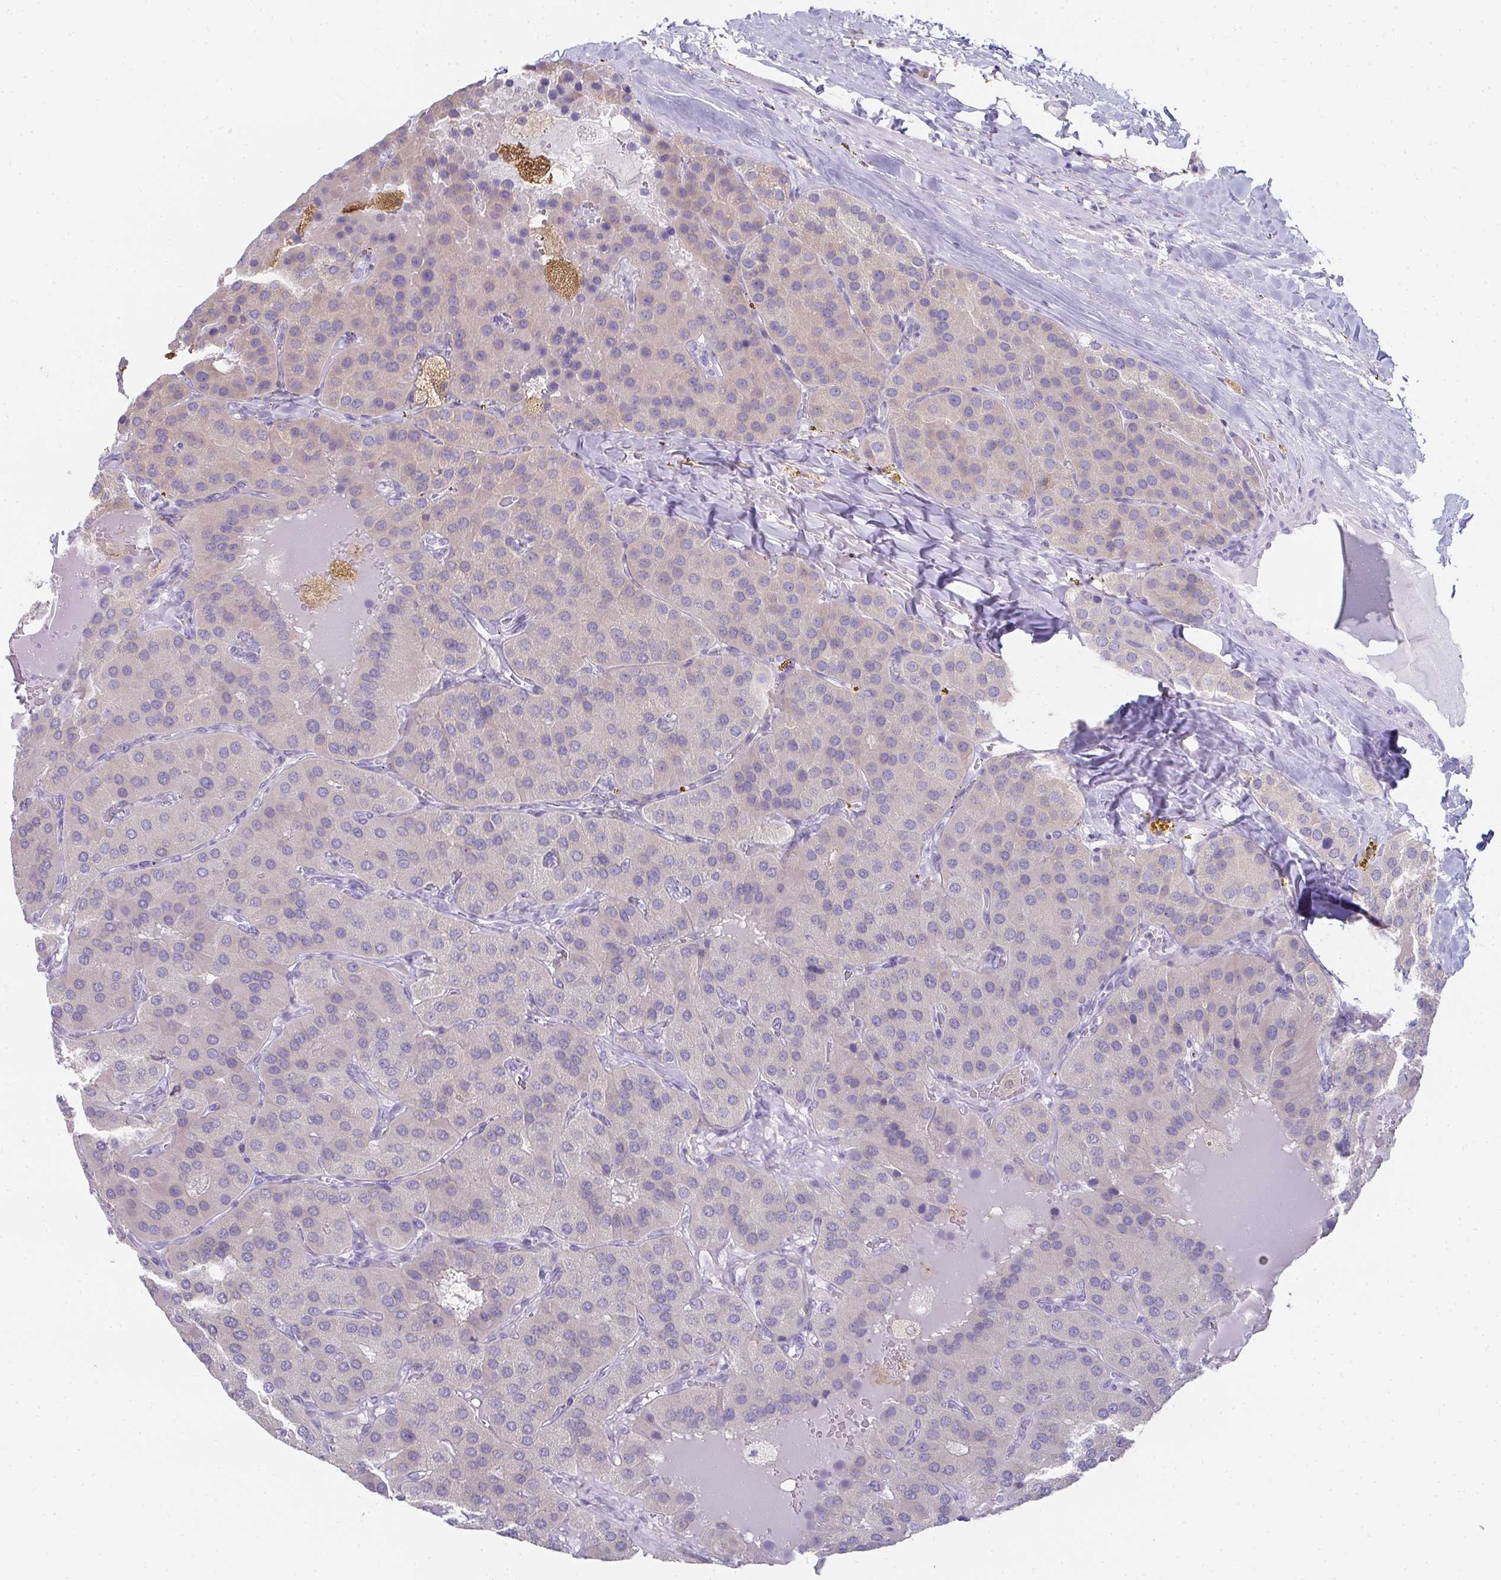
{"staining": {"intensity": "negative", "quantity": "none", "location": "none"}, "tissue": "parathyroid gland", "cell_type": "Glandular cells", "image_type": "normal", "snomed": [{"axis": "morphology", "description": "Normal tissue, NOS"}, {"axis": "morphology", "description": "Adenoma, NOS"}, {"axis": "topography", "description": "Parathyroid gland"}], "caption": "A high-resolution histopathology image shows IHC staining of benign parathyroid gland, which demonstrates no significant expression in glandular cells. (Stains: DAB immunohistochemistry with hematoxylin counter stain, Microscopy: brightfield microscopy at high magnification).", "gene": "RBP1", "patient": {"sex": "female", "age": 86}}